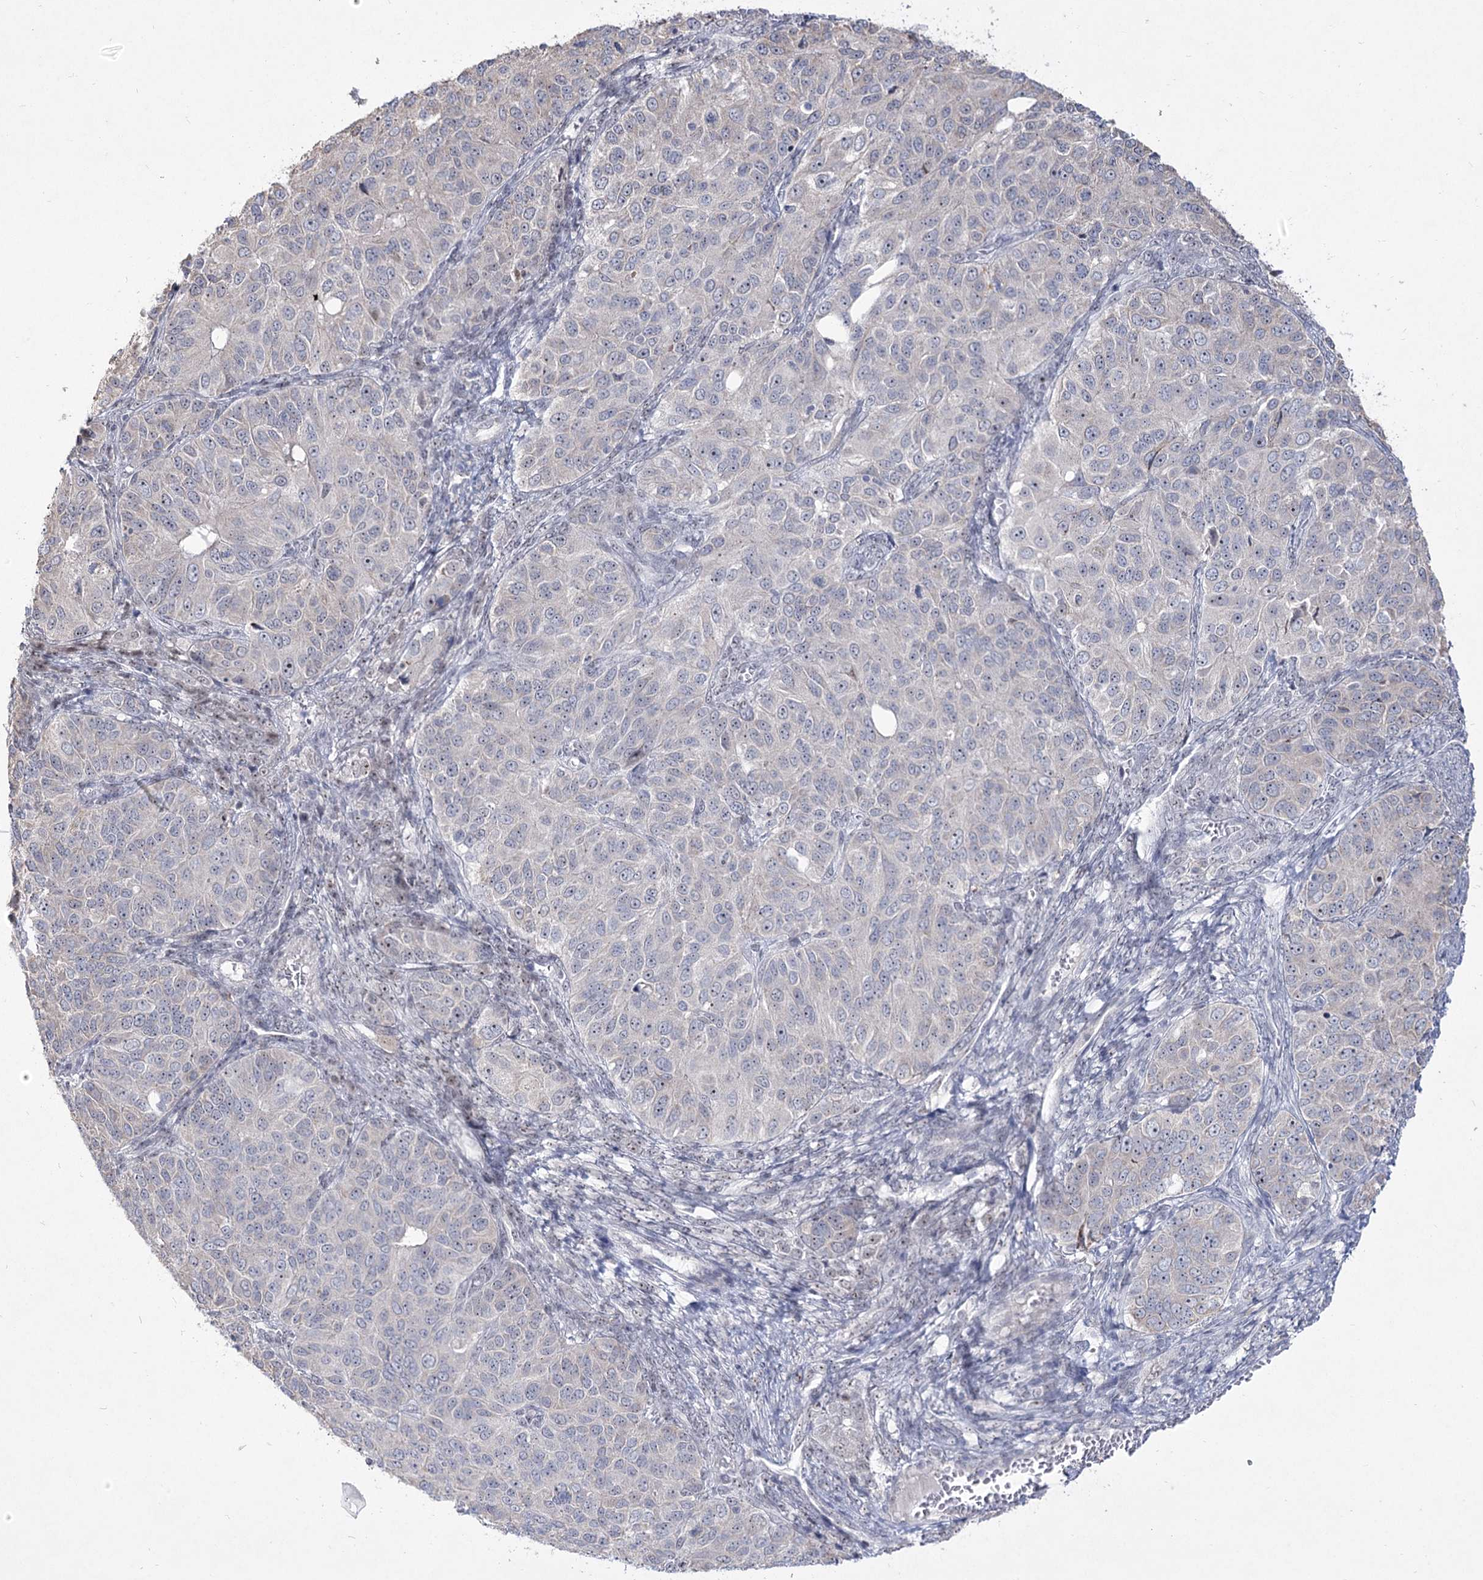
{"staining": {"intensity": "negative", "quantity": "none", "location": "none"}, "tissue": "ovarian cancer", "cell_type": "Tumor cells", "image_type": "cancer", "snomed": [{"axis": "morphology", "description": "Carcinoma, endometroid"}, {"axis": "topography", "description": "Ovary"}], "caption": "Immunohistochemistry histopathology image of neoplastic tissue: human ovarian cancer (endometroid carcinoma) stained with DAB demonstrates no significant protein staining in tumor cells.", "gene": "DDX50", "patient": {"sex": "female", "age": 51}}